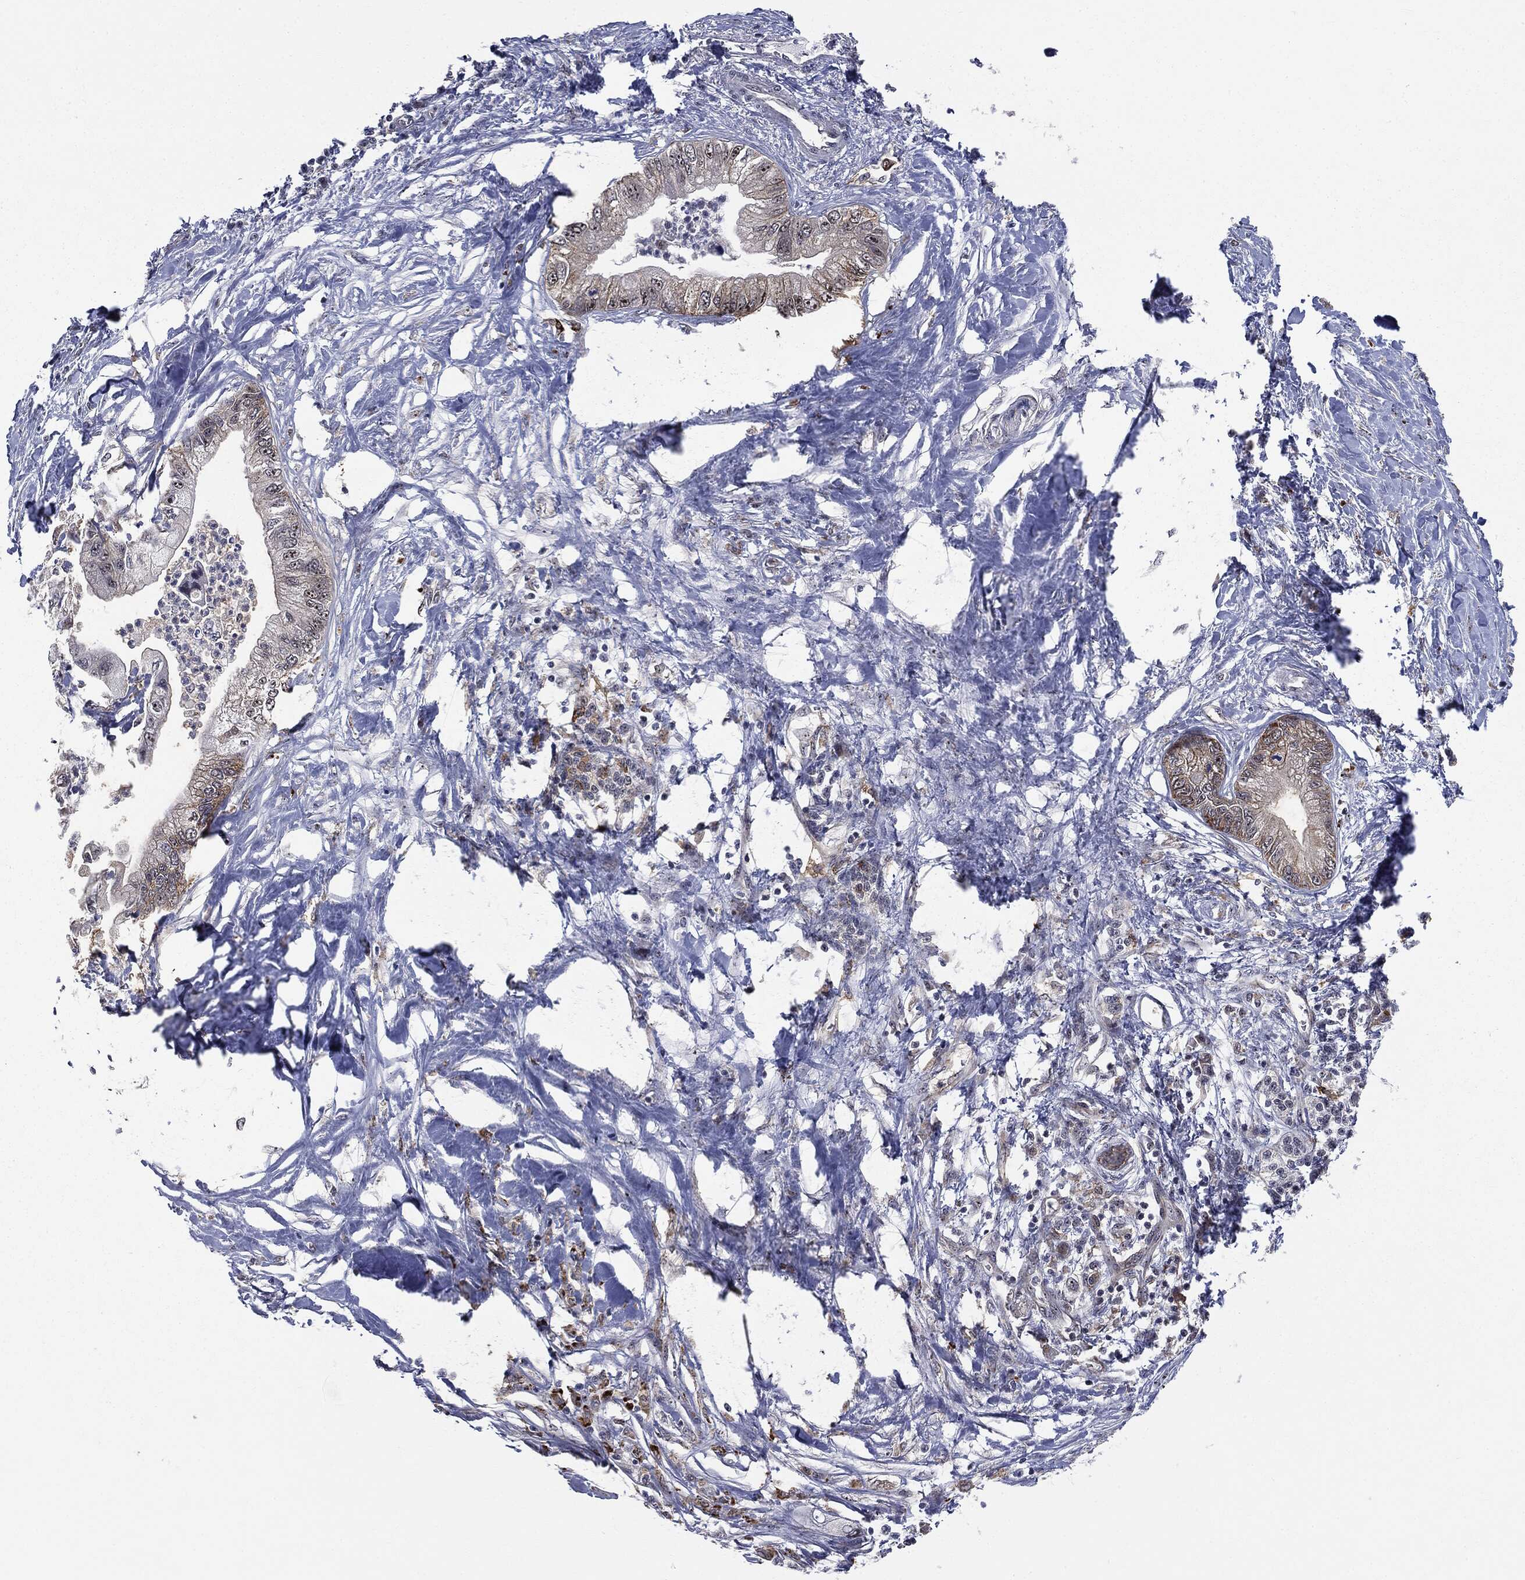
{"staining": {"intensity": "moderate", "quantity": "<25%", "location": "cytoplasmic/membranous,nuclear"}, "tissue": "pancreatic cancer", "cell_type": "Tumor cells", "image_type": "cancer", "snomed": [{"axis": "morphology", "description": "Adenocarcinoma, NOS"}, {"axis": "topography", "description": "Pancreas"}], "caption": "Protein staining of pancreatic cancer (adenocarcinoma) tissue exhibits moderate cytoplasmic/membranous and nuclear positivity in approximately <25% of tumor cells.", "gene": "TRMT1L", "patient": {"sex": "male", "age": 61}}